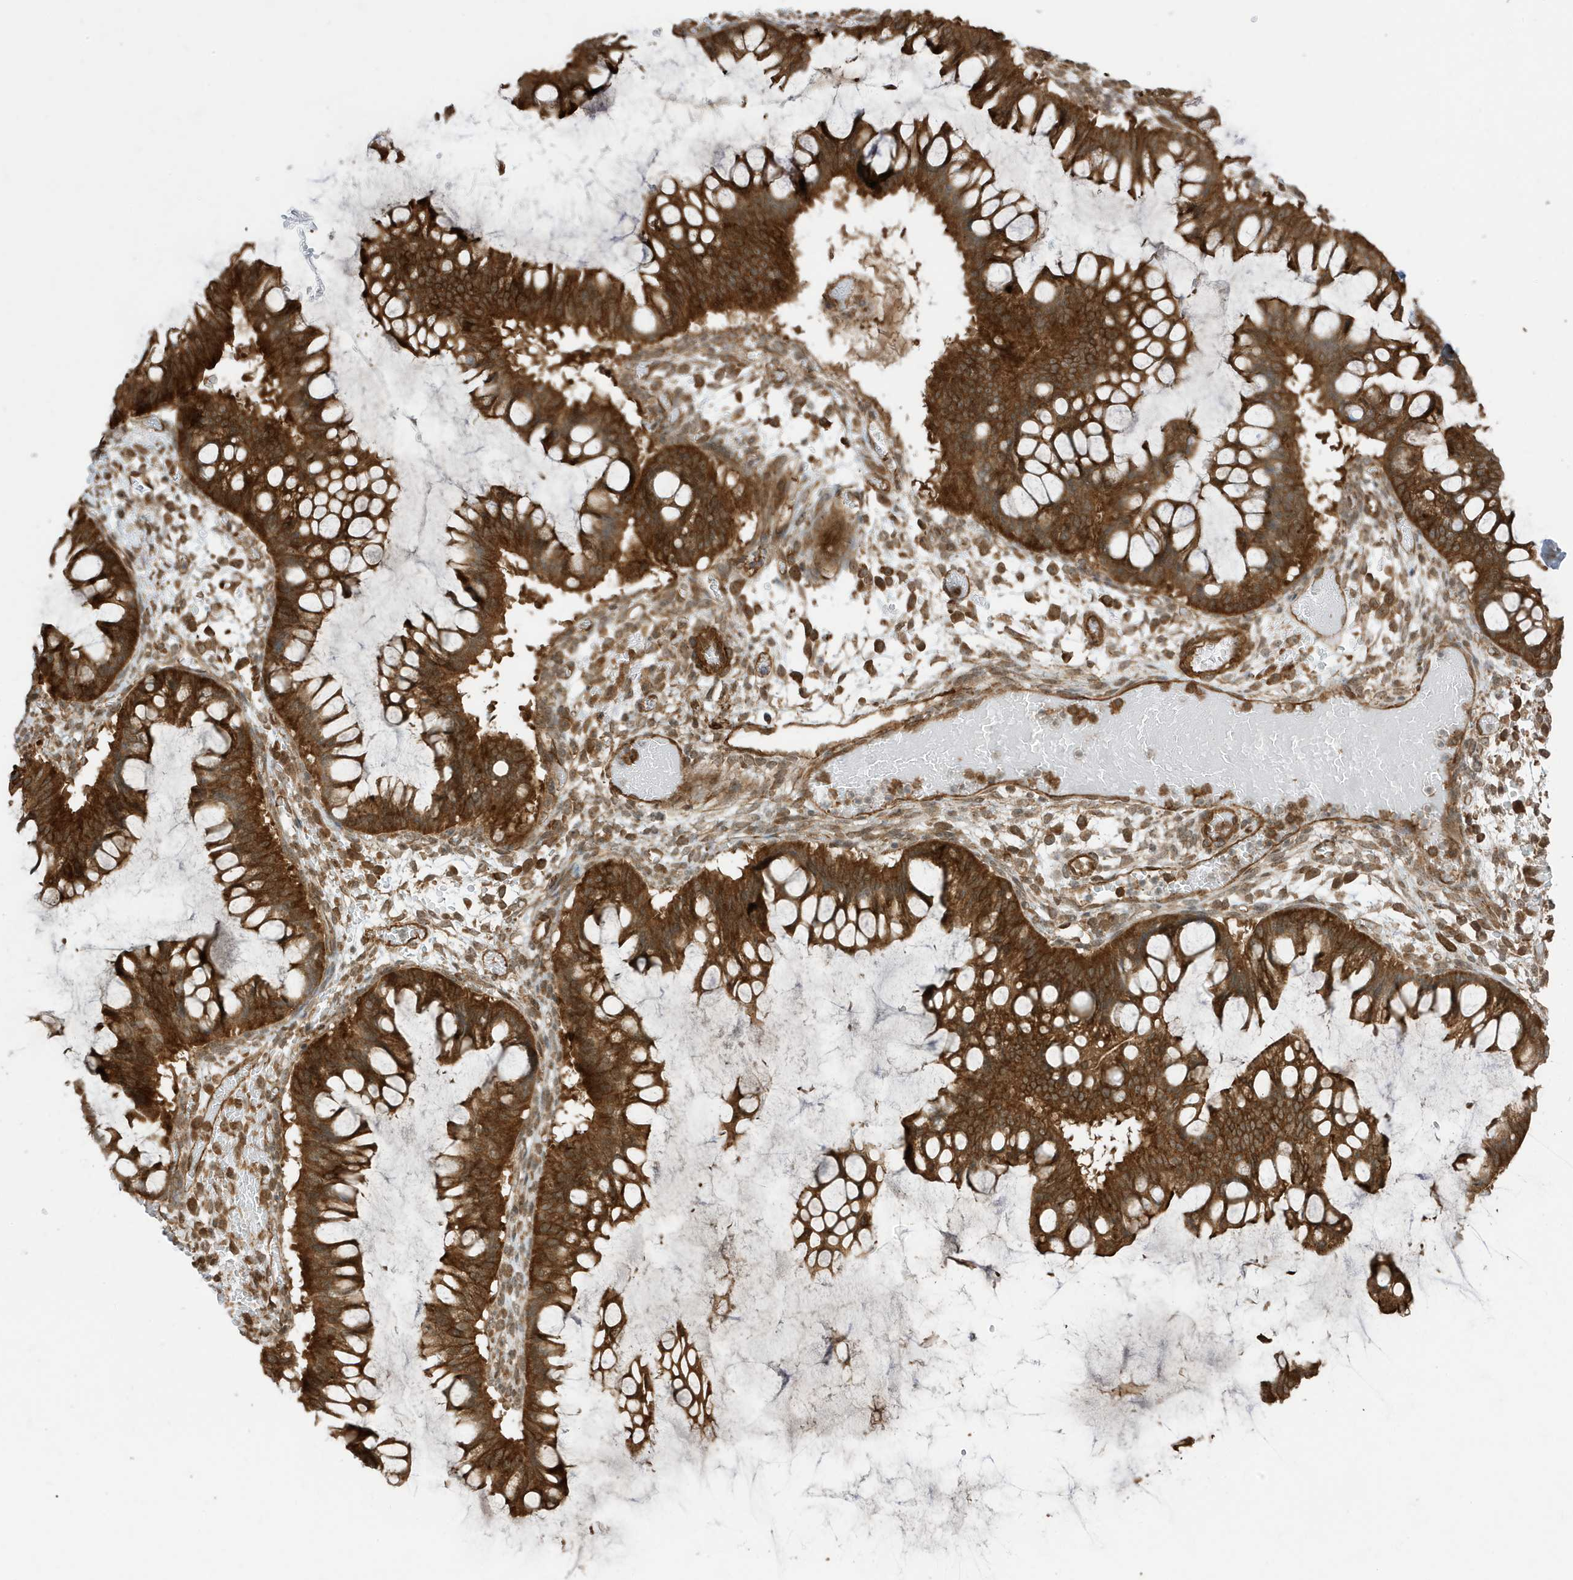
{"staining": {"intensity": "strong", "quantity": ">75%", "location": "cytoplasmic/membranous"}, "tissue": "ovarian cancer", "cell_type": "Tumor cells", "image_type": "cancer", "snomed": [{"axis": "morphology", "description": "Cystadenocarcinoma, mucinous, NOS"}, {"axis": "topography", "description": "Ovary"}], "caption": "Immunohistochemistry (DAB) staining of ovarian mucinous cystadenocarcinoma demonstrates strong cytoplasmic/membranous protein staining in approximately >75% of tumor cells.", "gene": "CDC42EP3", "patient": {"sex": "female", "age": 73}}